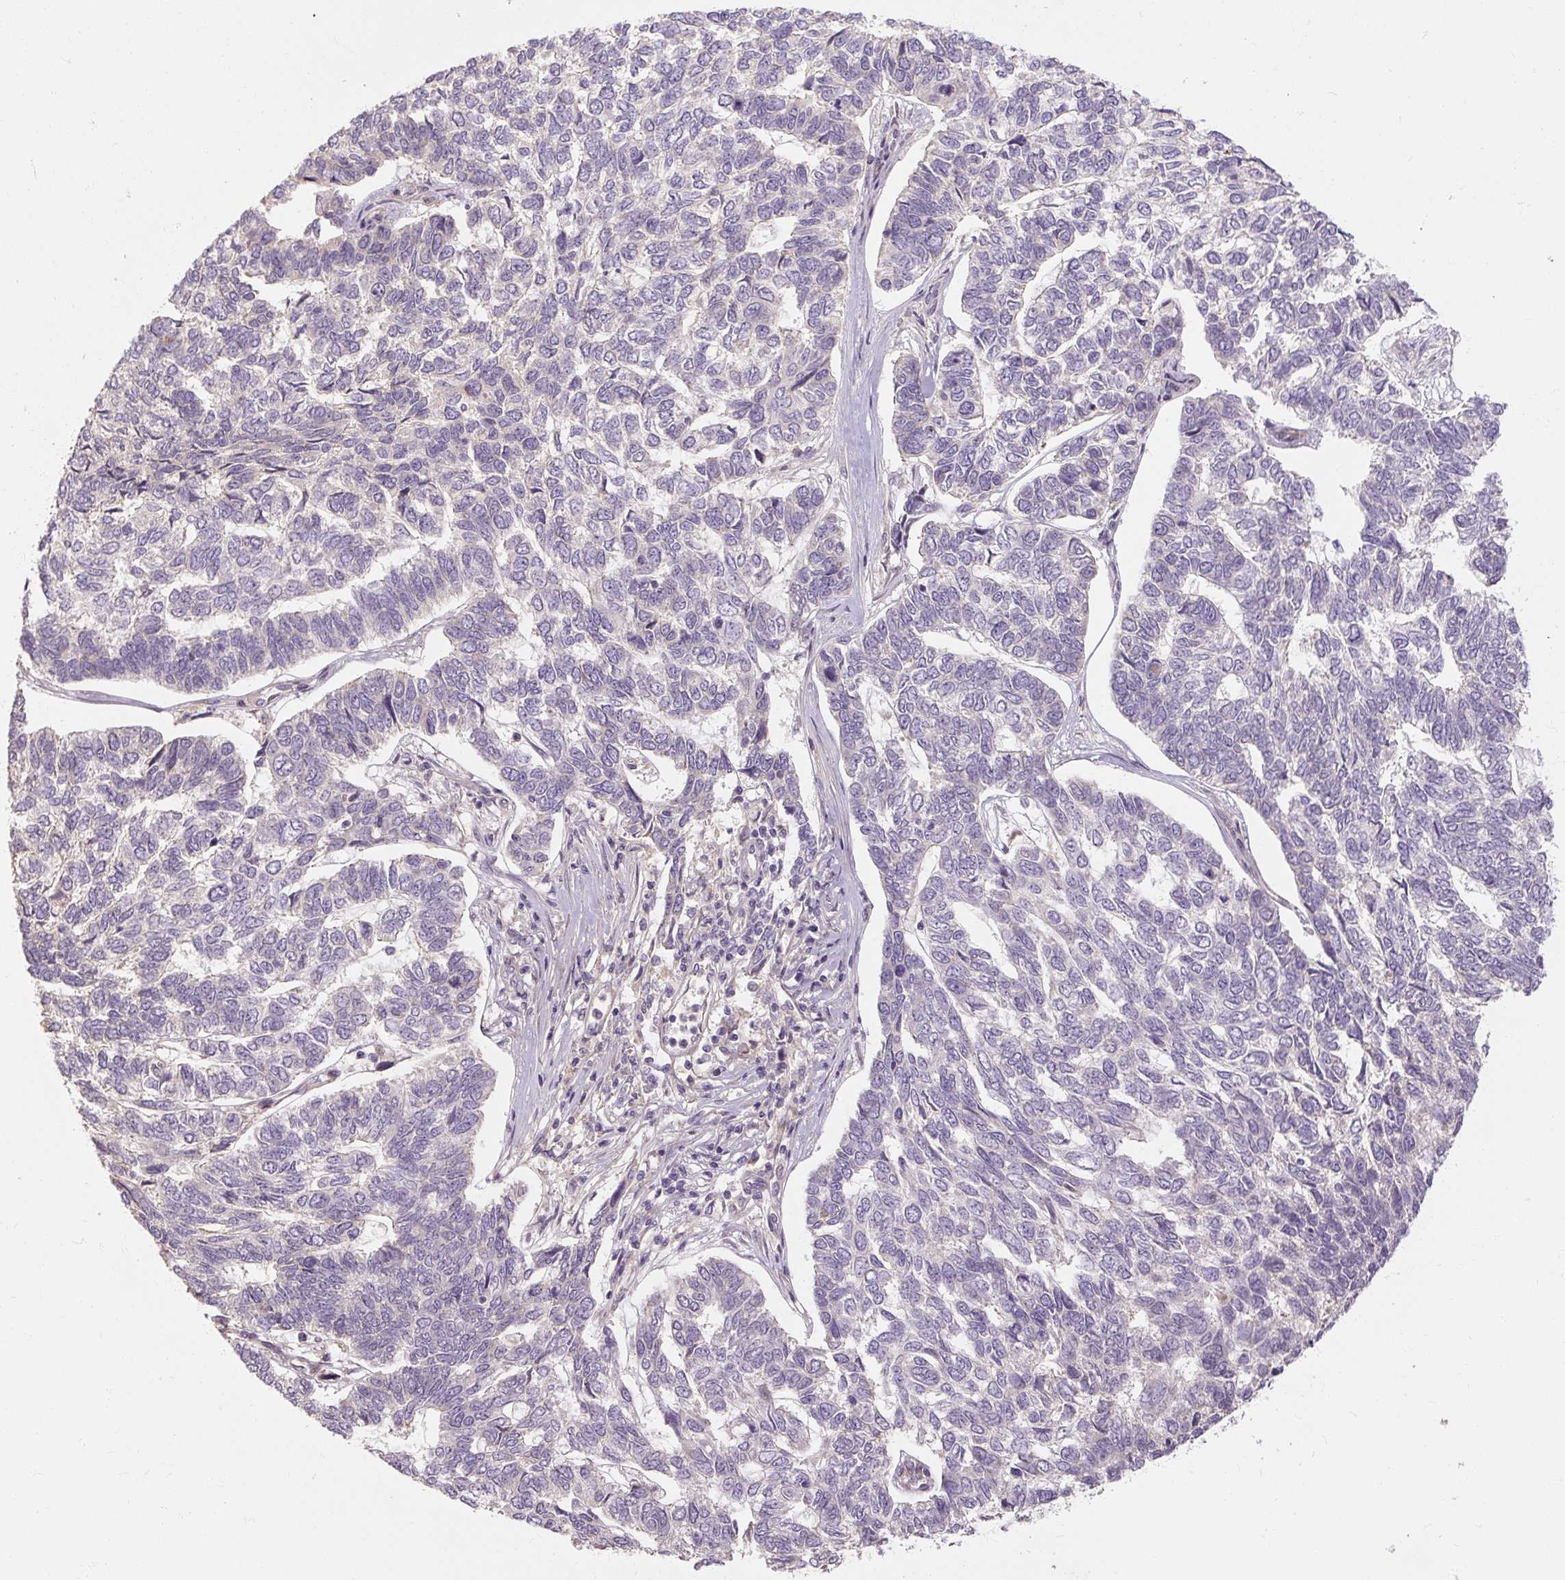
{"staining": {"intensity": "negative", "quantity": "none", "location": "none"}, "tissue": "skin cancer", "cell_type": "Tumor cells", "image_type": "cancer", "snomed": [{"axis": "morphology", "description": "Basal cell carcinoma"}, {"axis": "topography", "description": "Skin"}], "caption": "The immunohistochemistry (IHC) image has no significant staining in tumor cells of basal cell carcinoma (skin) tissue.", "gene": "RB1CC1", "patient": {"sex": "female", "age": 65}}